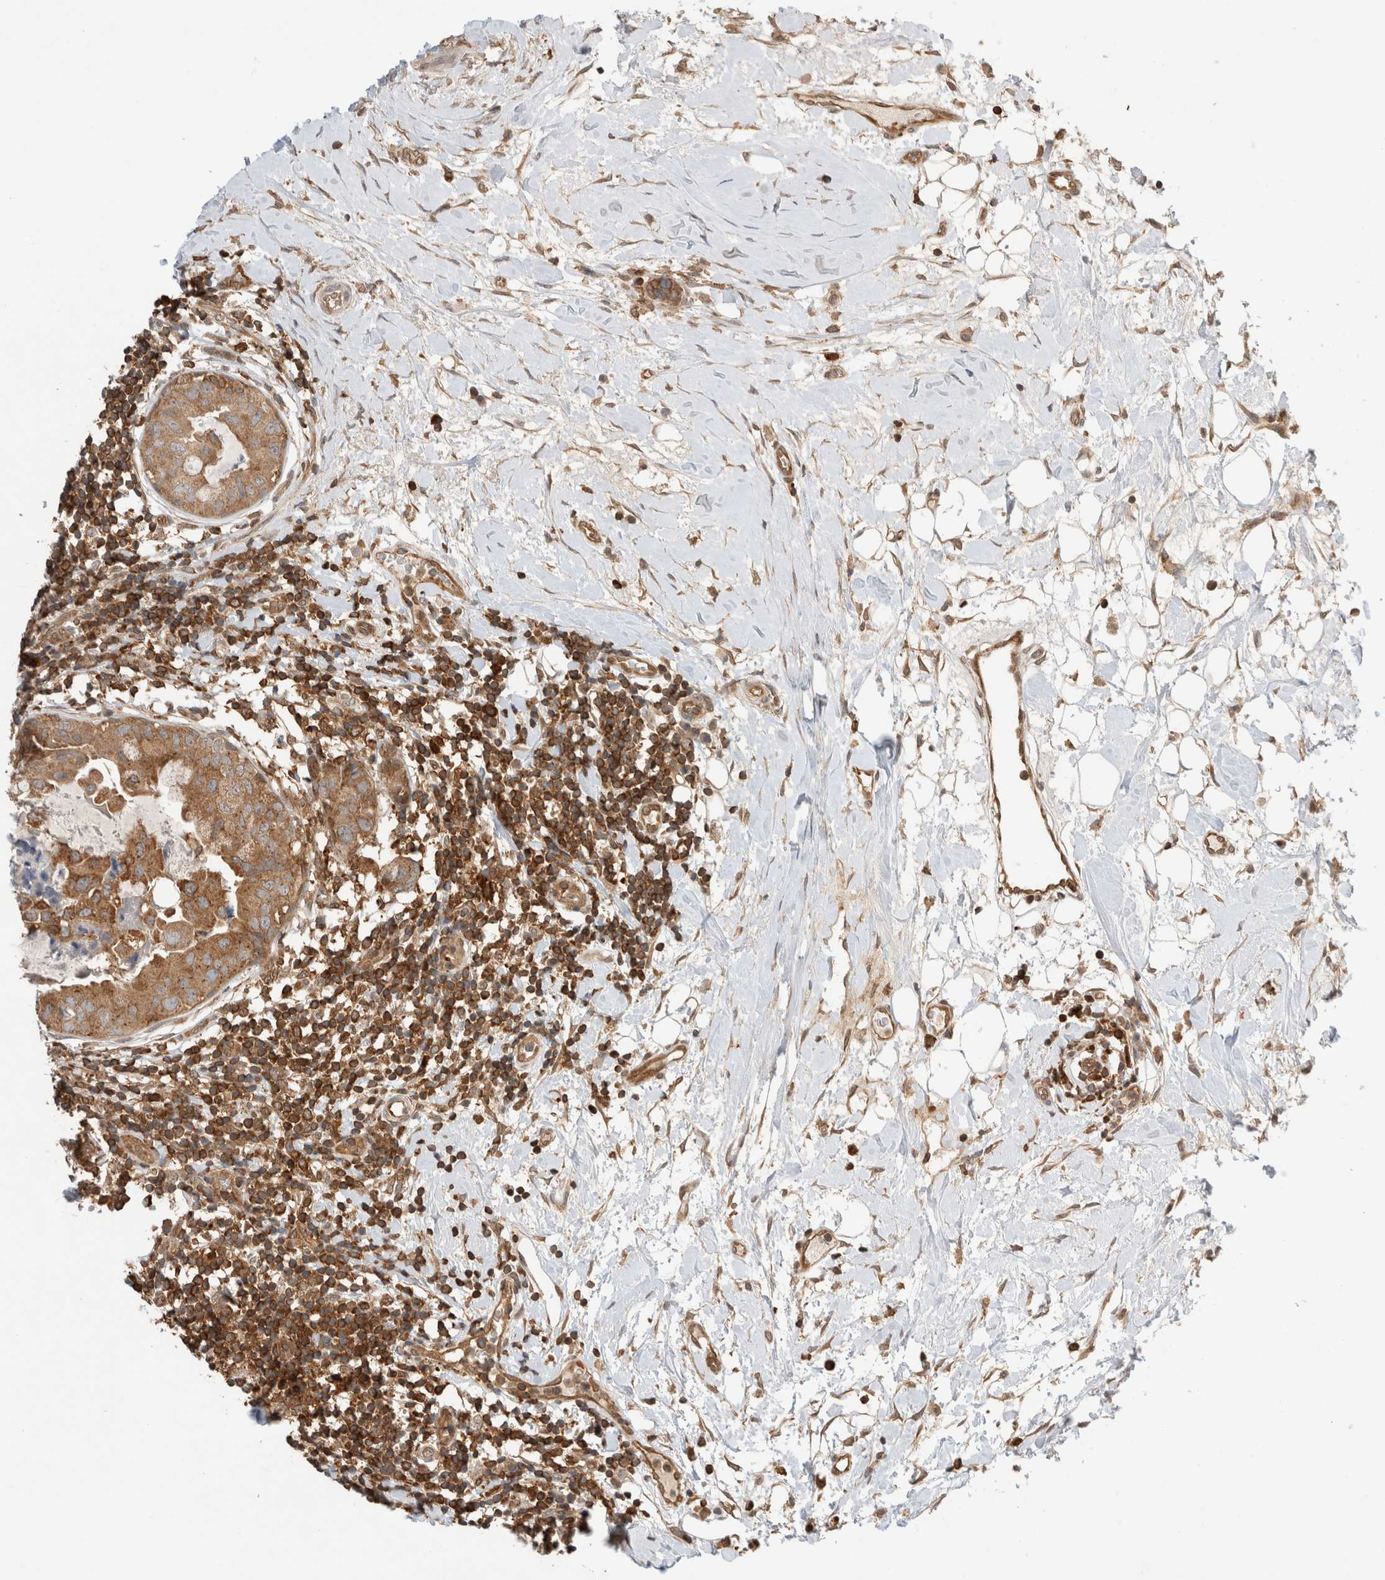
{"staining": {"intensity": "moderate", "quantity": ">75%", "location": "cytoplasmic/membranous"}, "tissue": "breast cancer", "cell_type": "Tumor cells", "image_type": "cancer", "snomed": [{"axis": "morphology", "description": "Duct carcinoma"}, {"axis": "topography", "description": "Breast"}], "caption": "An IHC photomicrograph of tumor tissue is shown. Protein staining in brown labels moderate cytoplasmic/membranous positivity in infiltrating ductal carcinoma (breast) within tumor cells.", "gene": "NFKB1", "patient": {"sex": "female", "age": 40}}